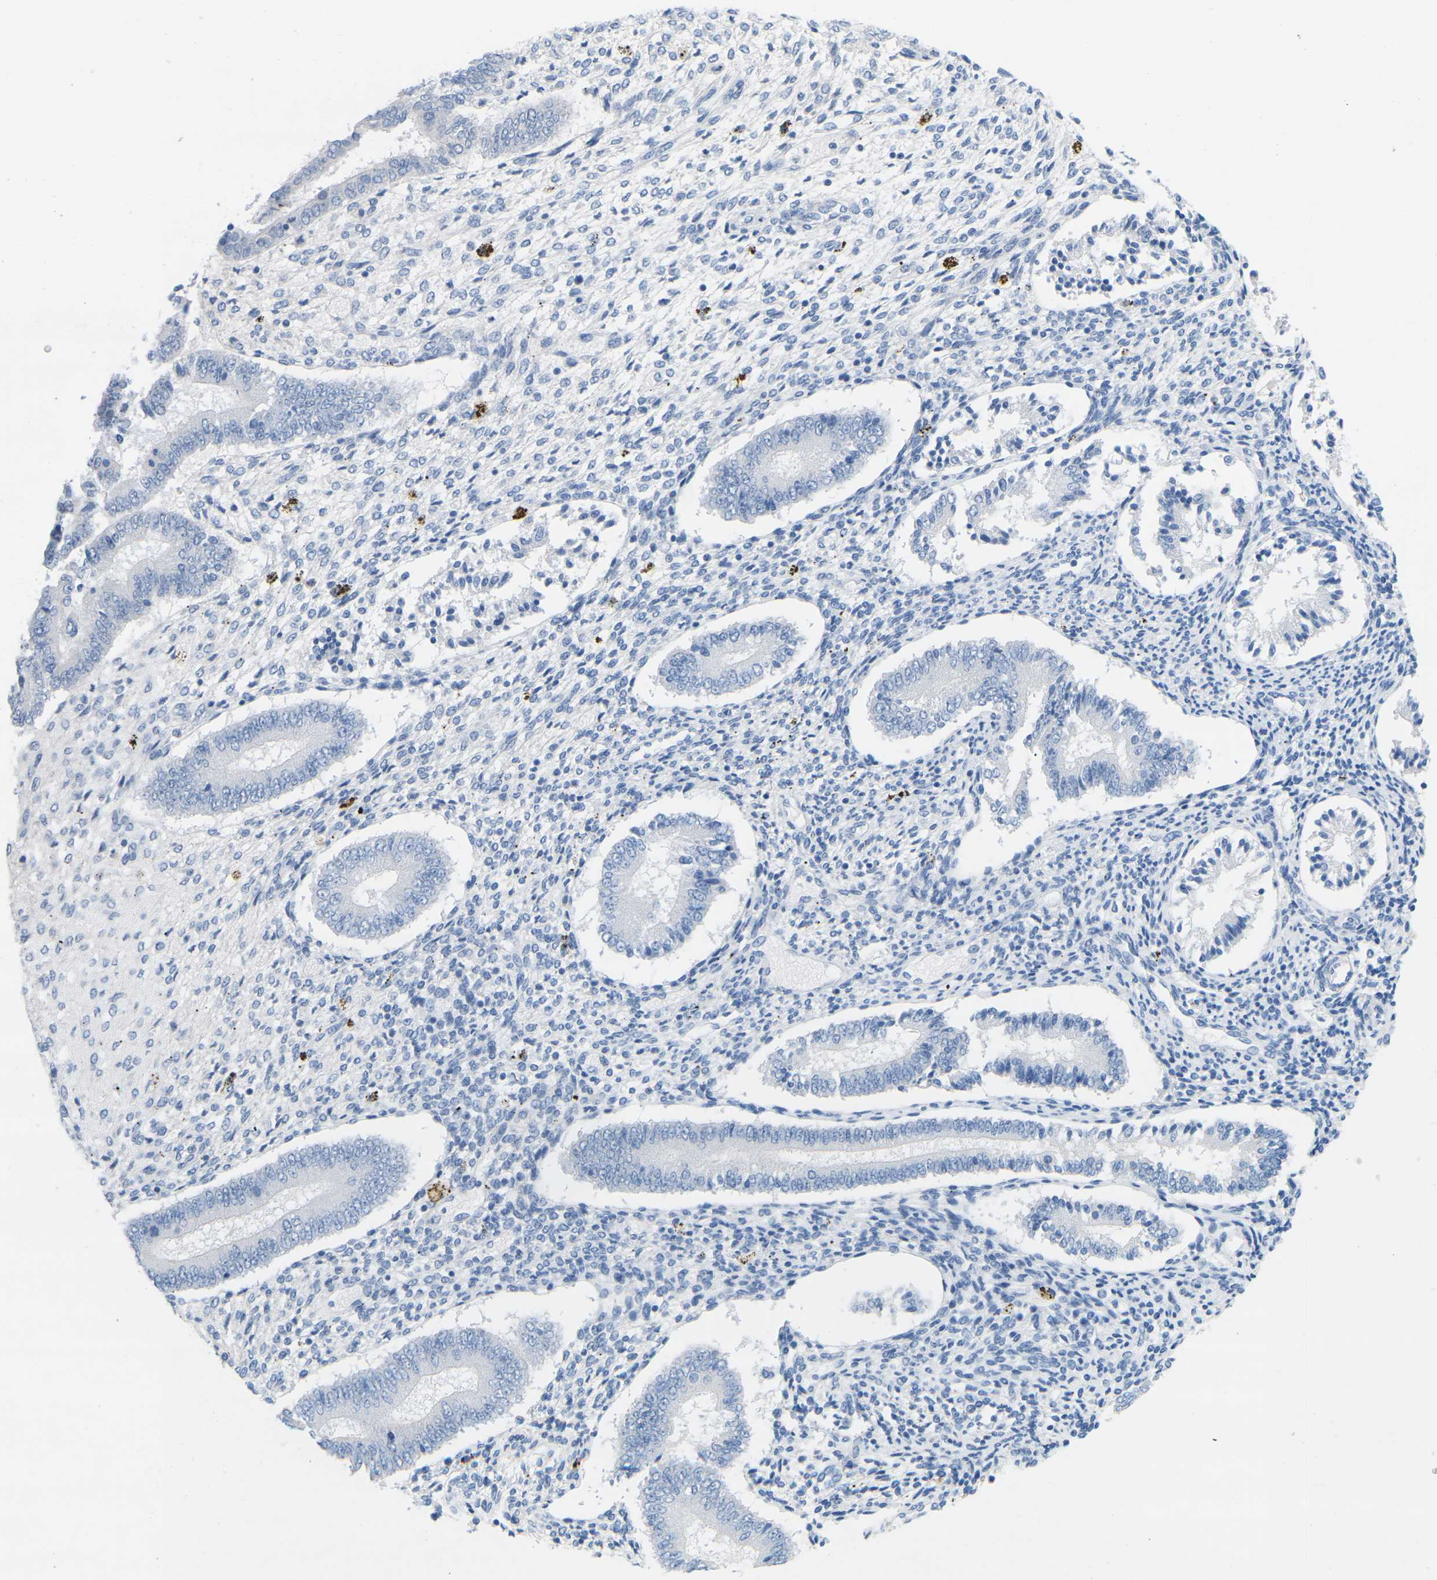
{"staining": {"intensity": "negative", "quantity": "none", "location": "none"}, "tissue": "endometrium", "cell_type": "Cells in endometrial stroma", "image_type": "normal", "snomed": [{"axis": "morphology", "description": "Normal tissue, NOS"}, {"axis": "topography", "description": "Endometrium"}], "caption": "The image displays no staining of cells in endometrial stroma in benign endometrium. (Brightfield microscopy of DAB (3,3'-diaminobenzidine) immunohistochemistry (IHC) at high magnification).", "gene": "HBG2", "patient": {"sex": "female", "age": 42}}